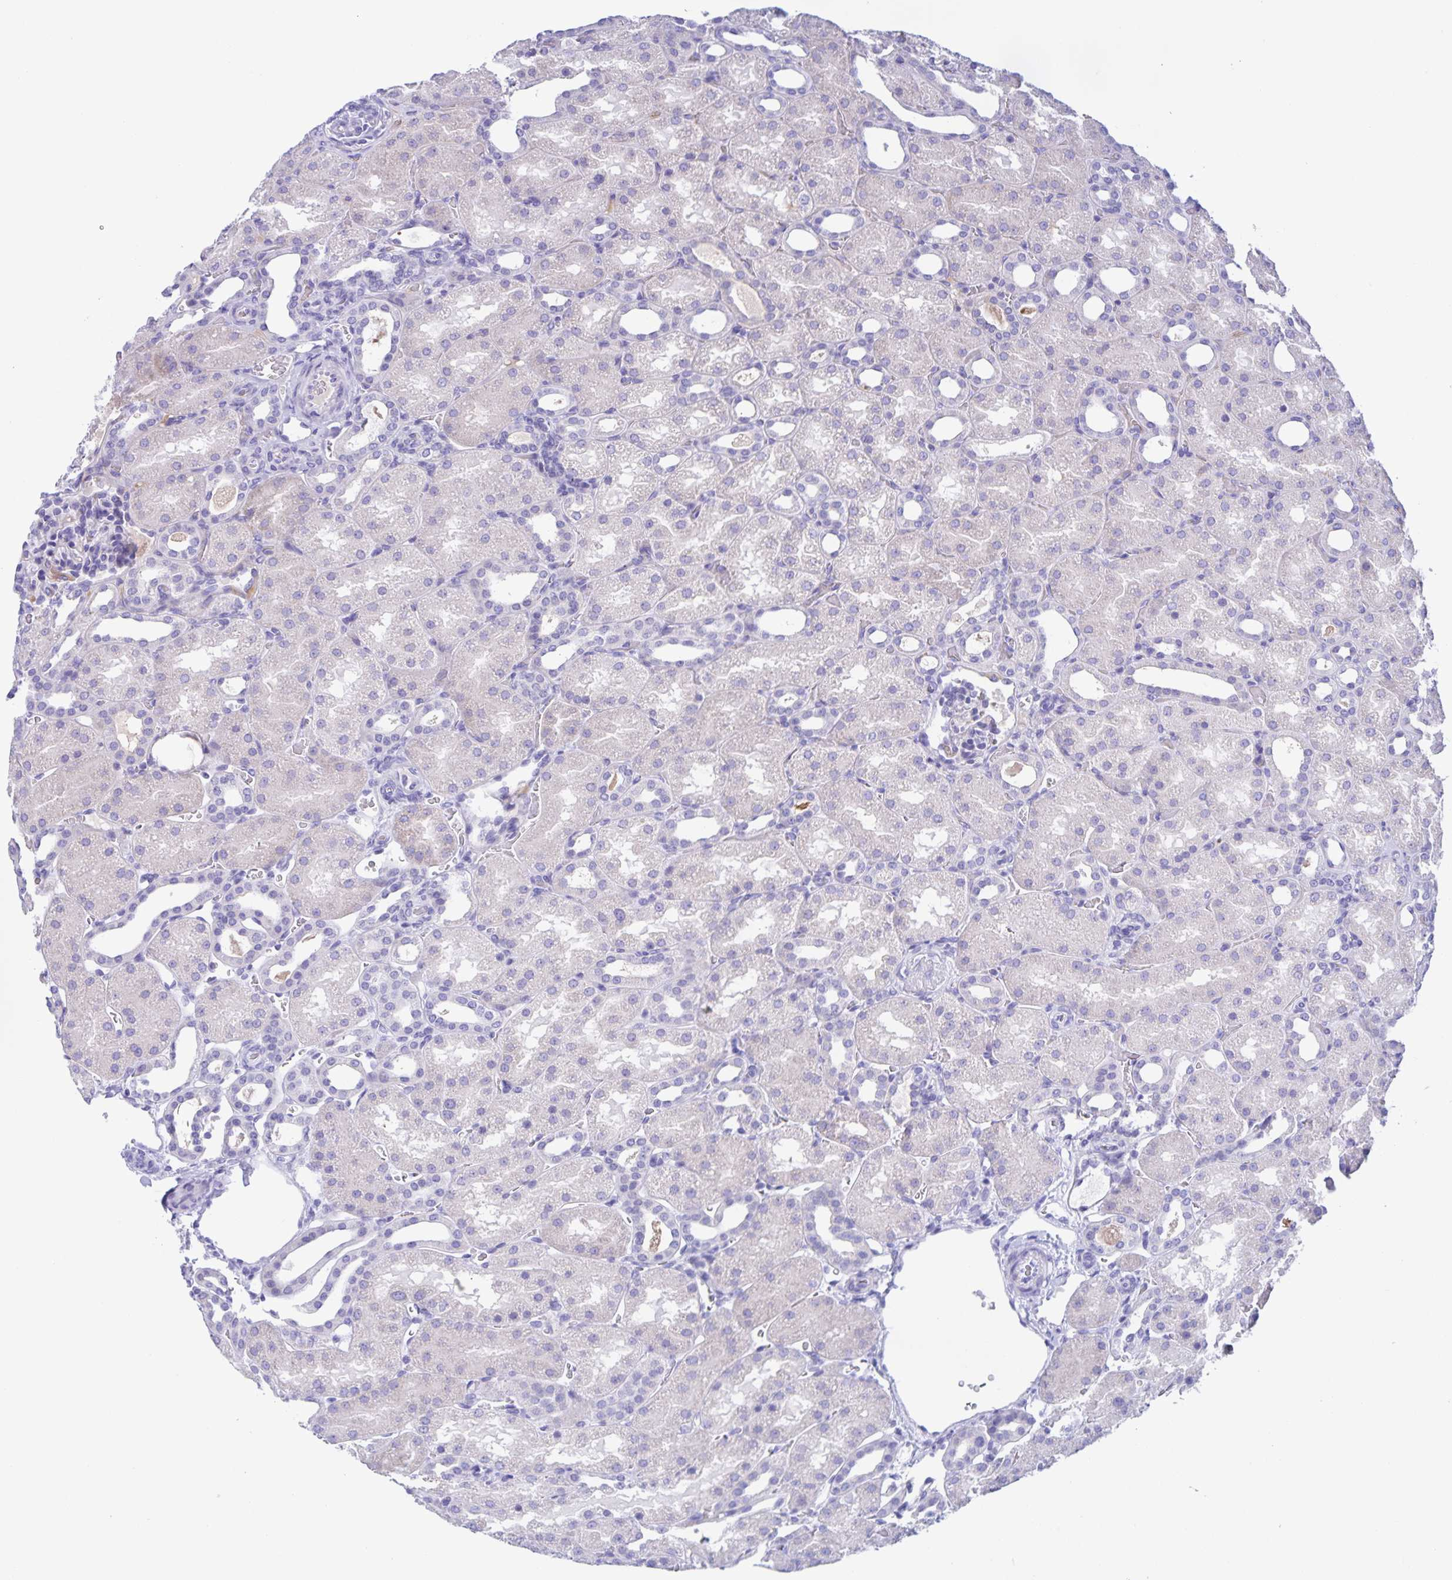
{"staining": {"intensity": "negative", "quantity": "none", "location": "none"}, "tissue": "kidney", "cell_type": "Cells in glomeruli", "image_type": "normal", "snomed": [{"axis": "morphology", "description": "Normal tissue, NOS"}, {"axis": "topography", "description": "Kidney"}], "caption": "IHC histopathology image of benign human kidney stained for a protein (brown), which displays no staining in cells in glomeruli. The staining was performed using DAB (3,3'-diaminobenzidine) to visualize the protein expression in brown, while the nuclei were stained in blue with hematoxylin (Magnification: 20x).", "gene": "CATSPER4", "patient": {"sex": "male", "age": 2}}